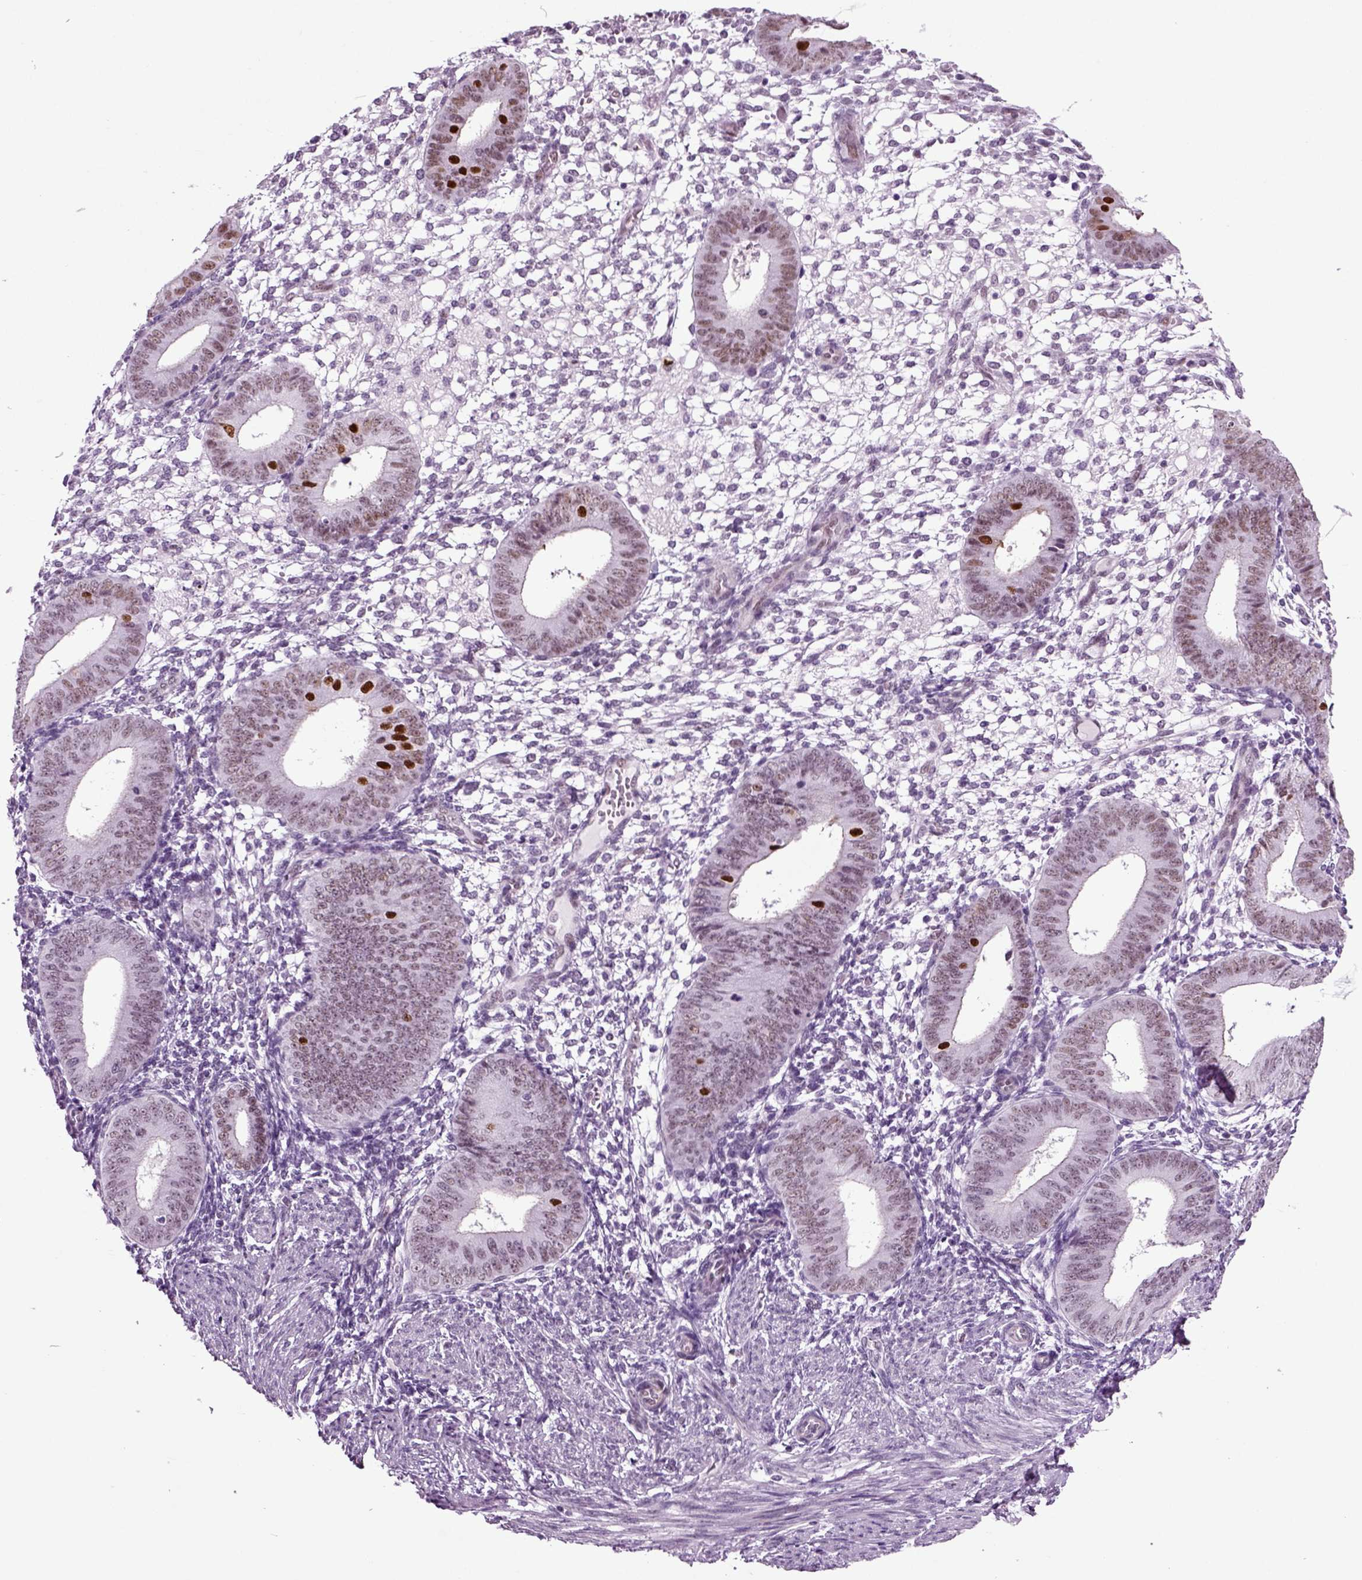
{"staining": {"intensity": "negative", "quantity": "none", "location": "none"}, "tissue": "endometrium", "cell_type": "Cells in endometrial stroma", "image_type": "normal", "snomed": [{"axis": "morphology", "description": "Normal tissue, NOS"}, {"axis": "topography", "description": "Endometrium"}], "caption": "Cells in endometrial stroma are negative for brown protein staining in normal endometrium. The staining was performed using DAB to visualize the protein expression in brown, while the nuclei were stained in blue with hematoxylin (Magnification: 20x).", "gene": "RFX3", "patient": {"sex": "female", "age": 39}}